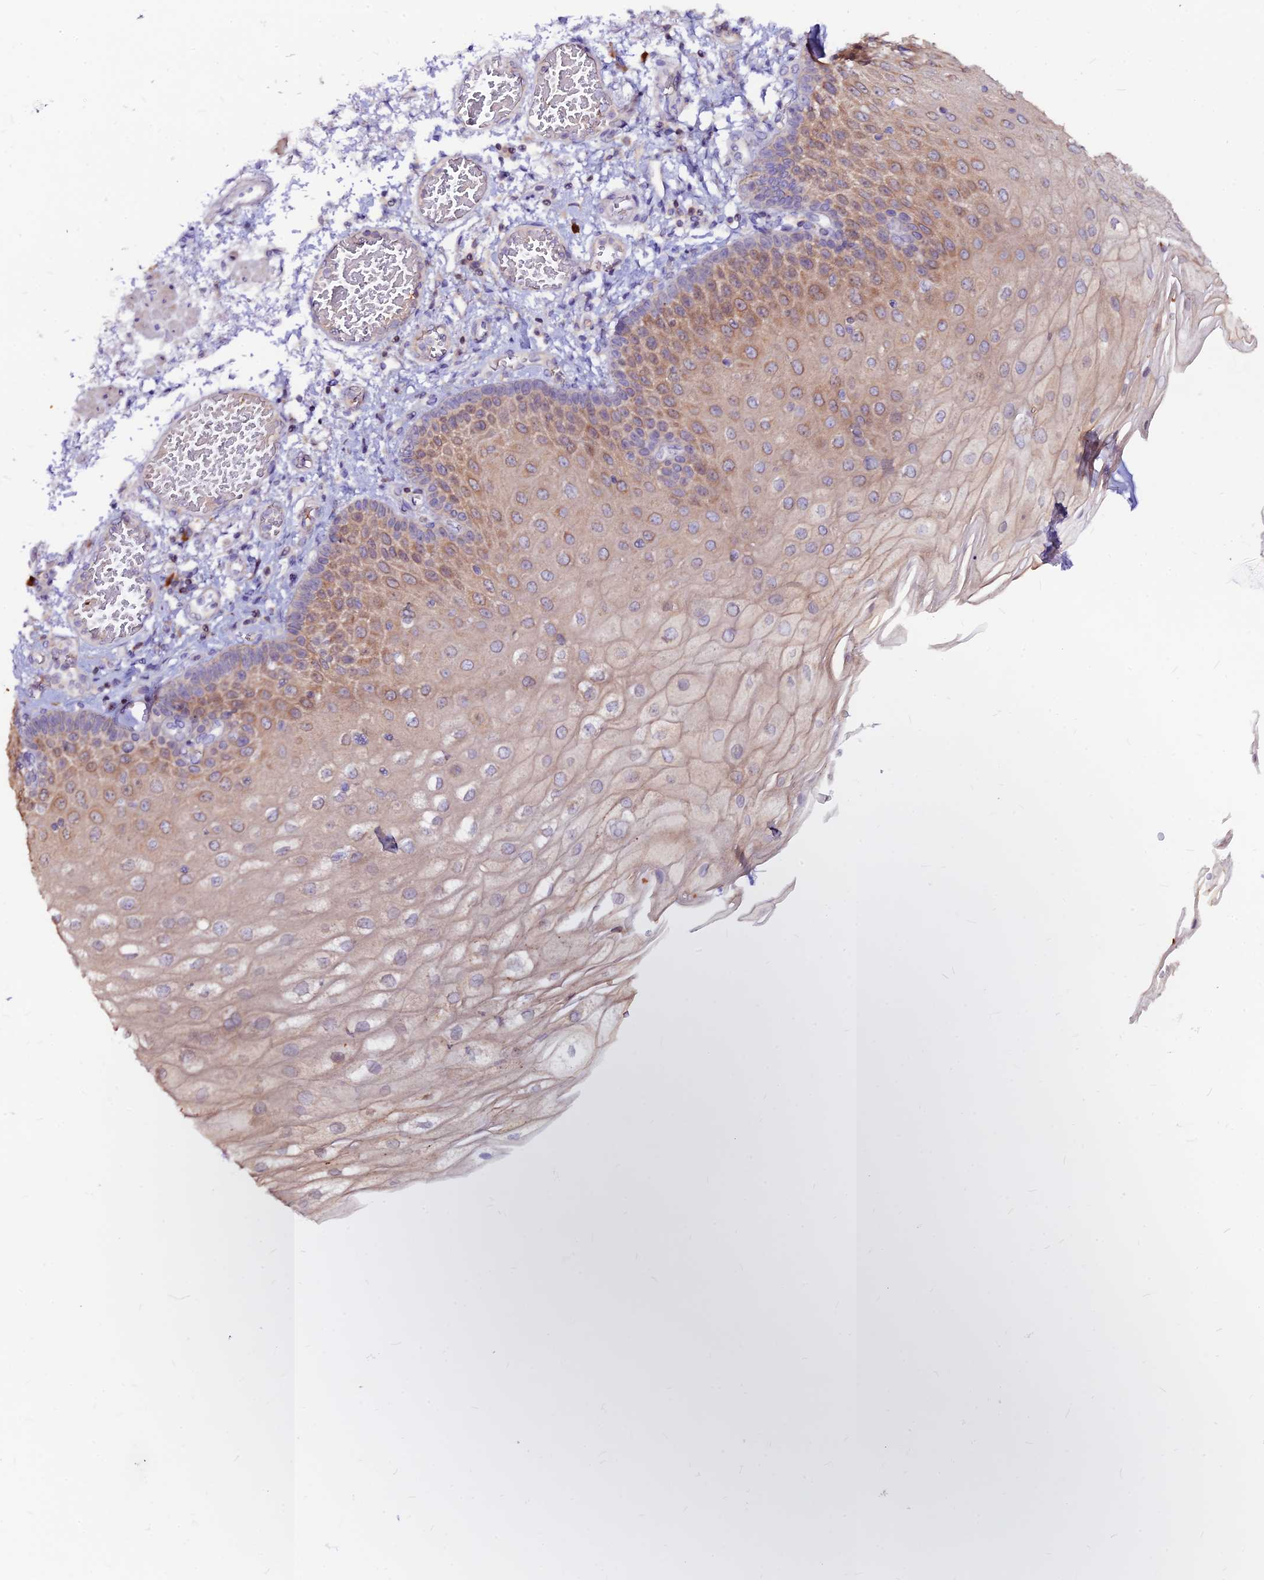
{"staining": {"intensity": "moderate", "quantity": ">75%", "location": "cytoplasmic/membranous"}, "tissue": "esophagus", "cell_type": "Squamous epithelial cells", "image_type": "normal", "snomed": [{"axis": "morphology", "description": "Normal tissue, NOS"}, {"axis": "topography", "description": "Esophagus"}], "caption": "The photomicrograph displays a brown stain indicating the presence of a protein in the cytoplasmic/membranous of squamous epithelial cells in esophagus.", "gene": "DENND2D", "patient": {"sex": "male", "age": 81}}